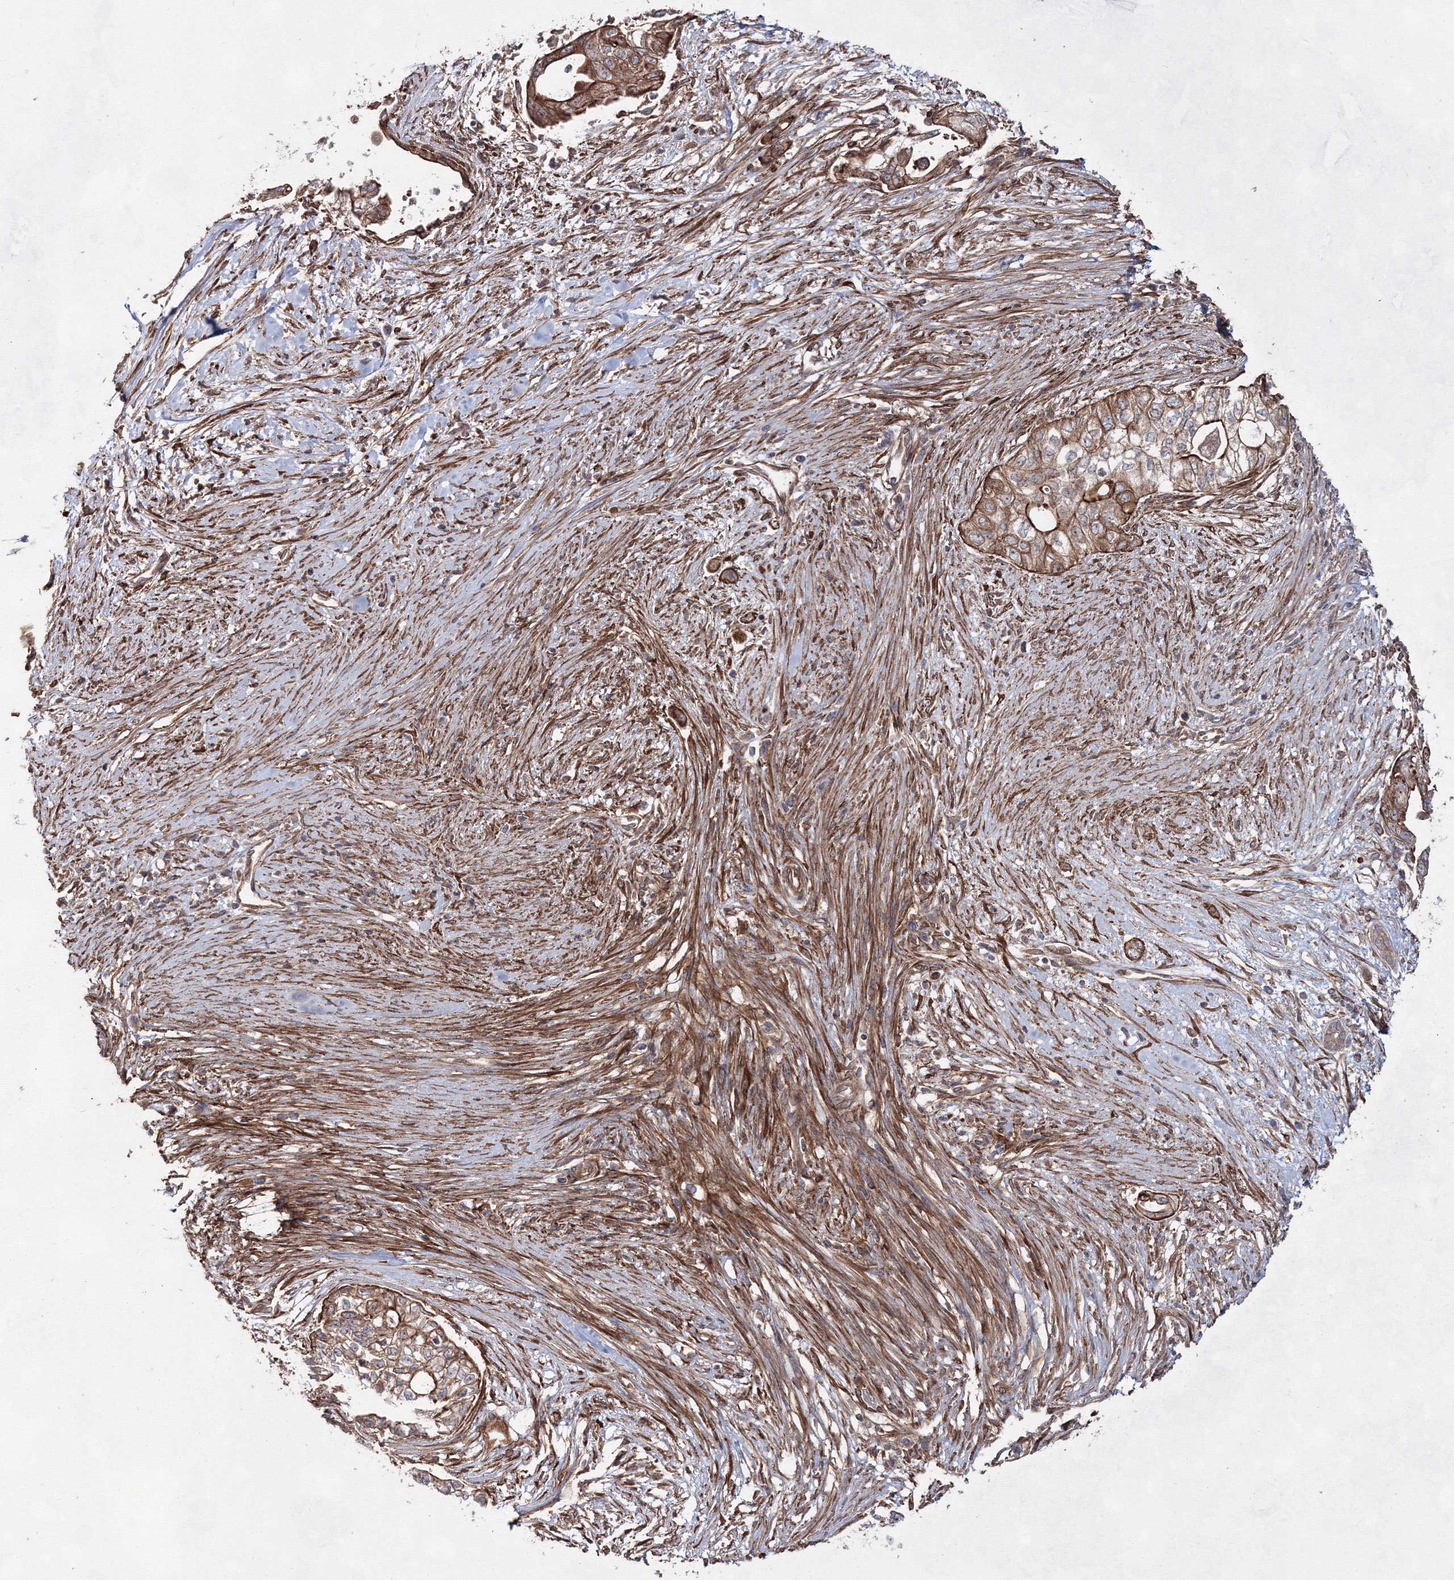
{"staining": {"intensity": "moderate", "quantity": ">75%", "location": "cytoplasmic/membranous"}, "tissue": "pancreatic cancer", "cell_type": "Tumor cells", "image_type": "cancer", "snomed": [{"axis": "morphology", "description": "Adenocarcinoma, NOS"}, {"axis": "topography", "description": "Pancreas"}], "caption": "Protein staining displays moderate cytoplasmic/membranous positivity in approximately >75% of tumor cells in pancreatic cancer (adenocarcinoma).", "gene": "EXOC6", "patient": {"sex": "male", "age": 72}}